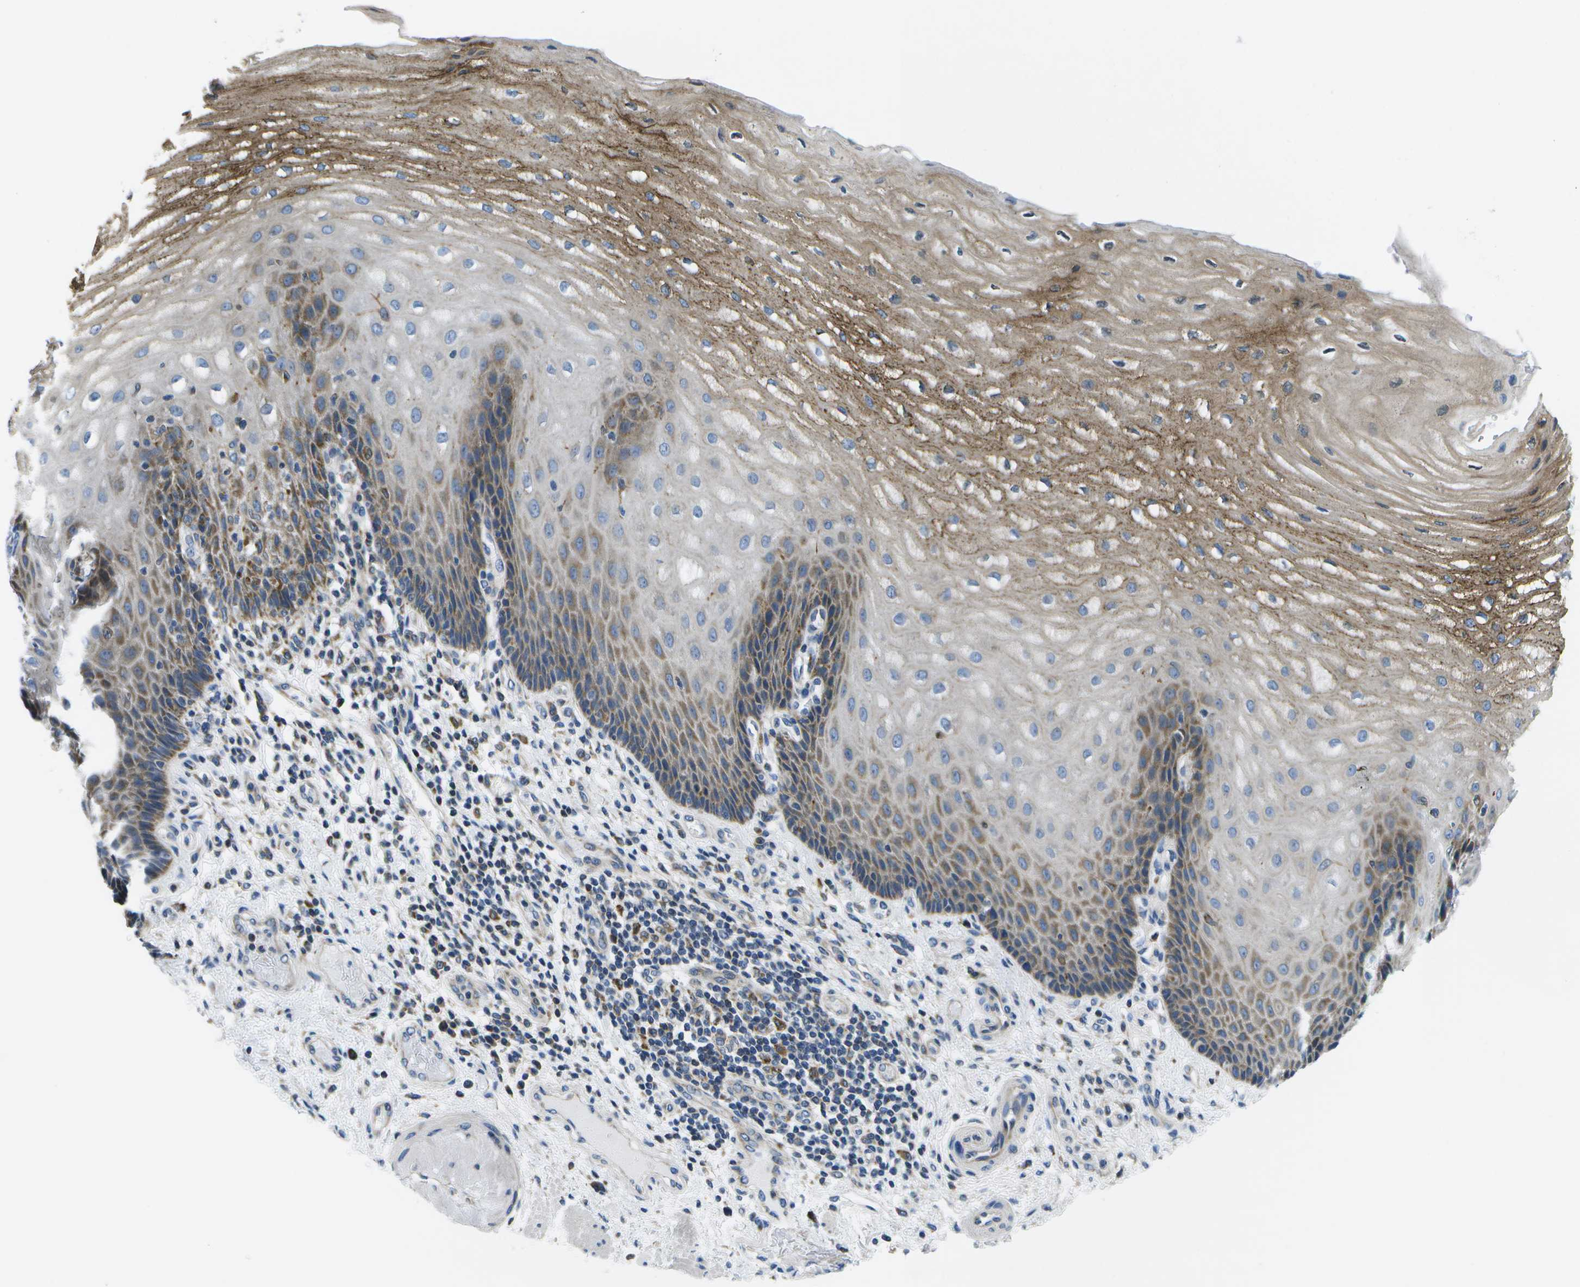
{"staining": {"intensity": "moderate", "quantity": ">75%", "location": "cytoplasmic/membranous"}, "tissue": "esophagus", "cell_type": "Squamous epithelial cells", "image_type": "normal", "snomed": [{"axis": "morphology", "description": "Normal tissue, NOS"}, {"axis": "topography", "description": "Esophagus"}], "caption": "Brown immunohistochemical staining in unremarkable esophagus reveals moderate cytoplasmic/membranous positivity in about >75% of squamous epithelial cells. (DAB (3,3'-diaminobenzidine) = brown stain, brightfield microscopy at high magnification).", "gene": "GDF5", "patient": {"sex": "male", "age": 54}}